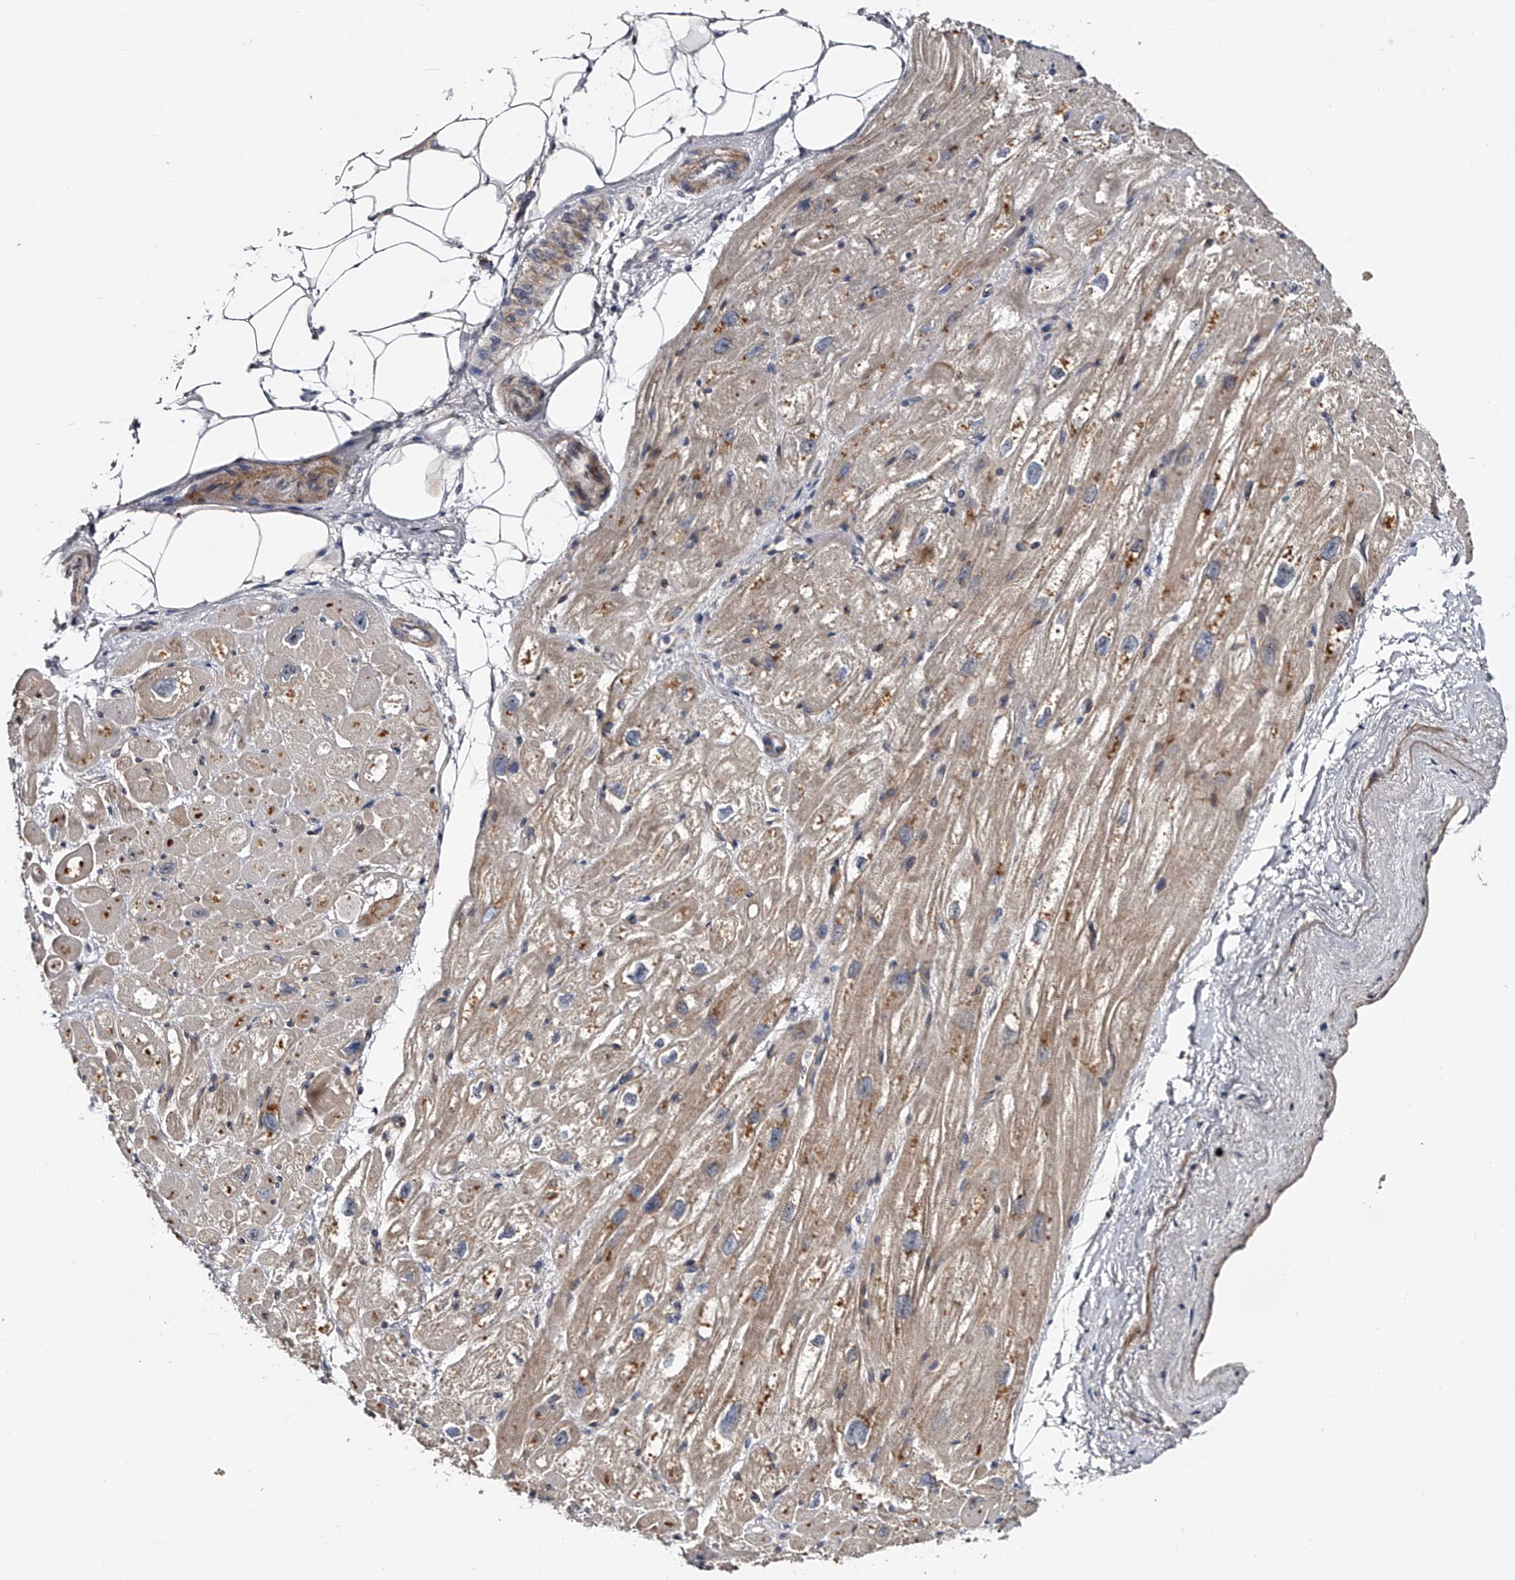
{"staining": {"intensity": "weak", "quantity": "<25%", "location": "cytoplasmic/membranous"}, "tissue": "heart muscle", "cell_type": "Cardiomyocytes", "image_type": "normal", "snomed": [{"axis": "morphology", "description": "Normal tissue, NOS"}, {"axis": "topography", "description": "Heart"}], "caption": "Immunohistochemical staining of unremarkable human heart muscle displays no significant expression in cardiomyocytes. Brightfield microscopy of immunohistochemistry (IHC) stained with DAB (3,3'-diaminobenzidine) (brown) and hematoxylin (blue), captured at high magnification.", "gene": "MDN1", "patient": {"sex": "male", "age": 50}}